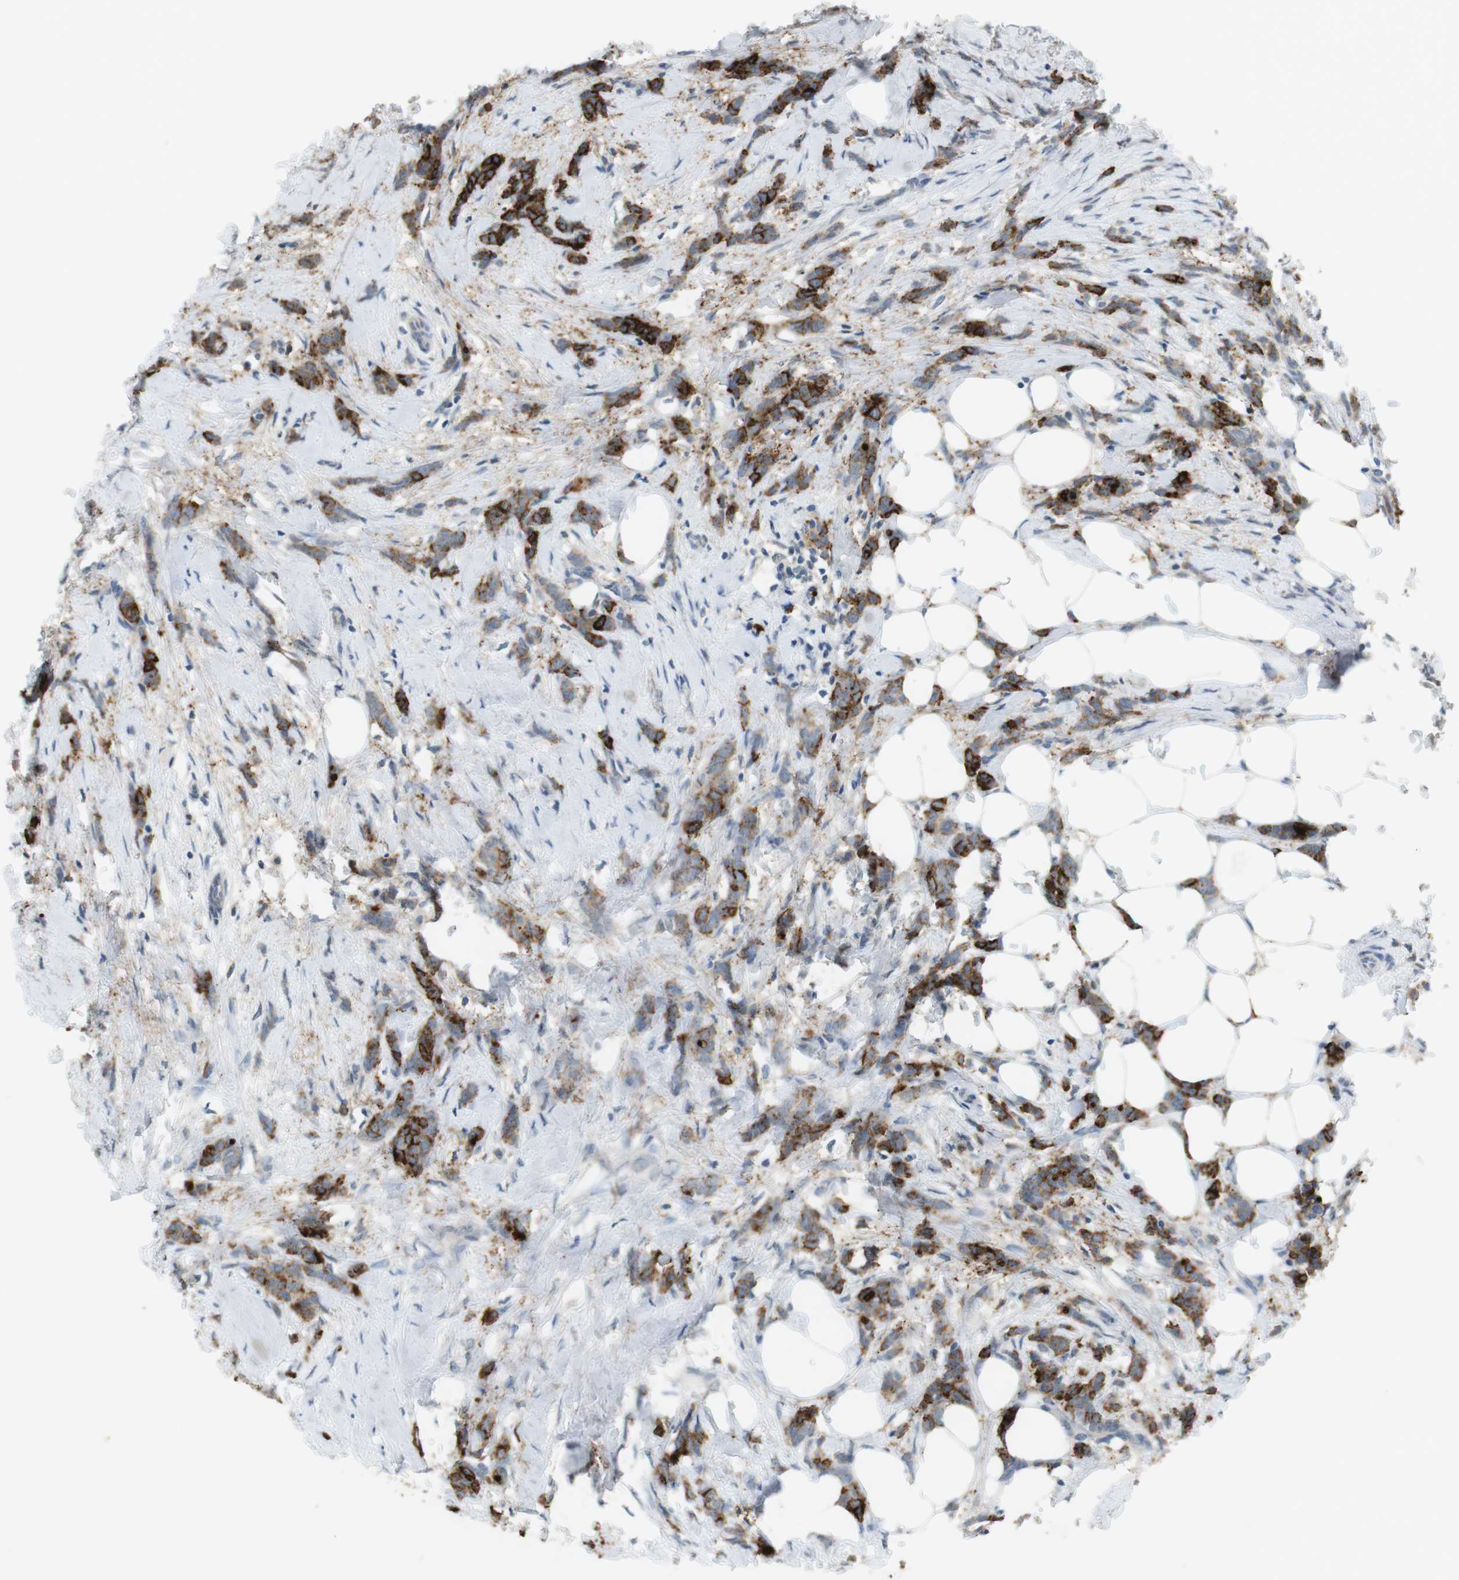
{"staining": {"intensity": "strong", "quantity": ">75%", "location": "cytoplasmic/membranous"}, "tissue": "breast cancer", "cell_type": "Tumor cells", "image_type": "cancer", "snomed": [{"axis": "morphology", "description": "Lobular carcinoma, in situ"}, {"axis": "morphology", "description": "Lobular carcinoma"}, {"axis": "topography", "description": "Breast"}], "caption": "The immunohistochemical stain highlights strong cytoplasmic/membranous expression in tumor cells of breast cancer (lobular carcinoma) tissue.", "gene": "MUC5B", "patient": {"sex": "female", "age": 41}}